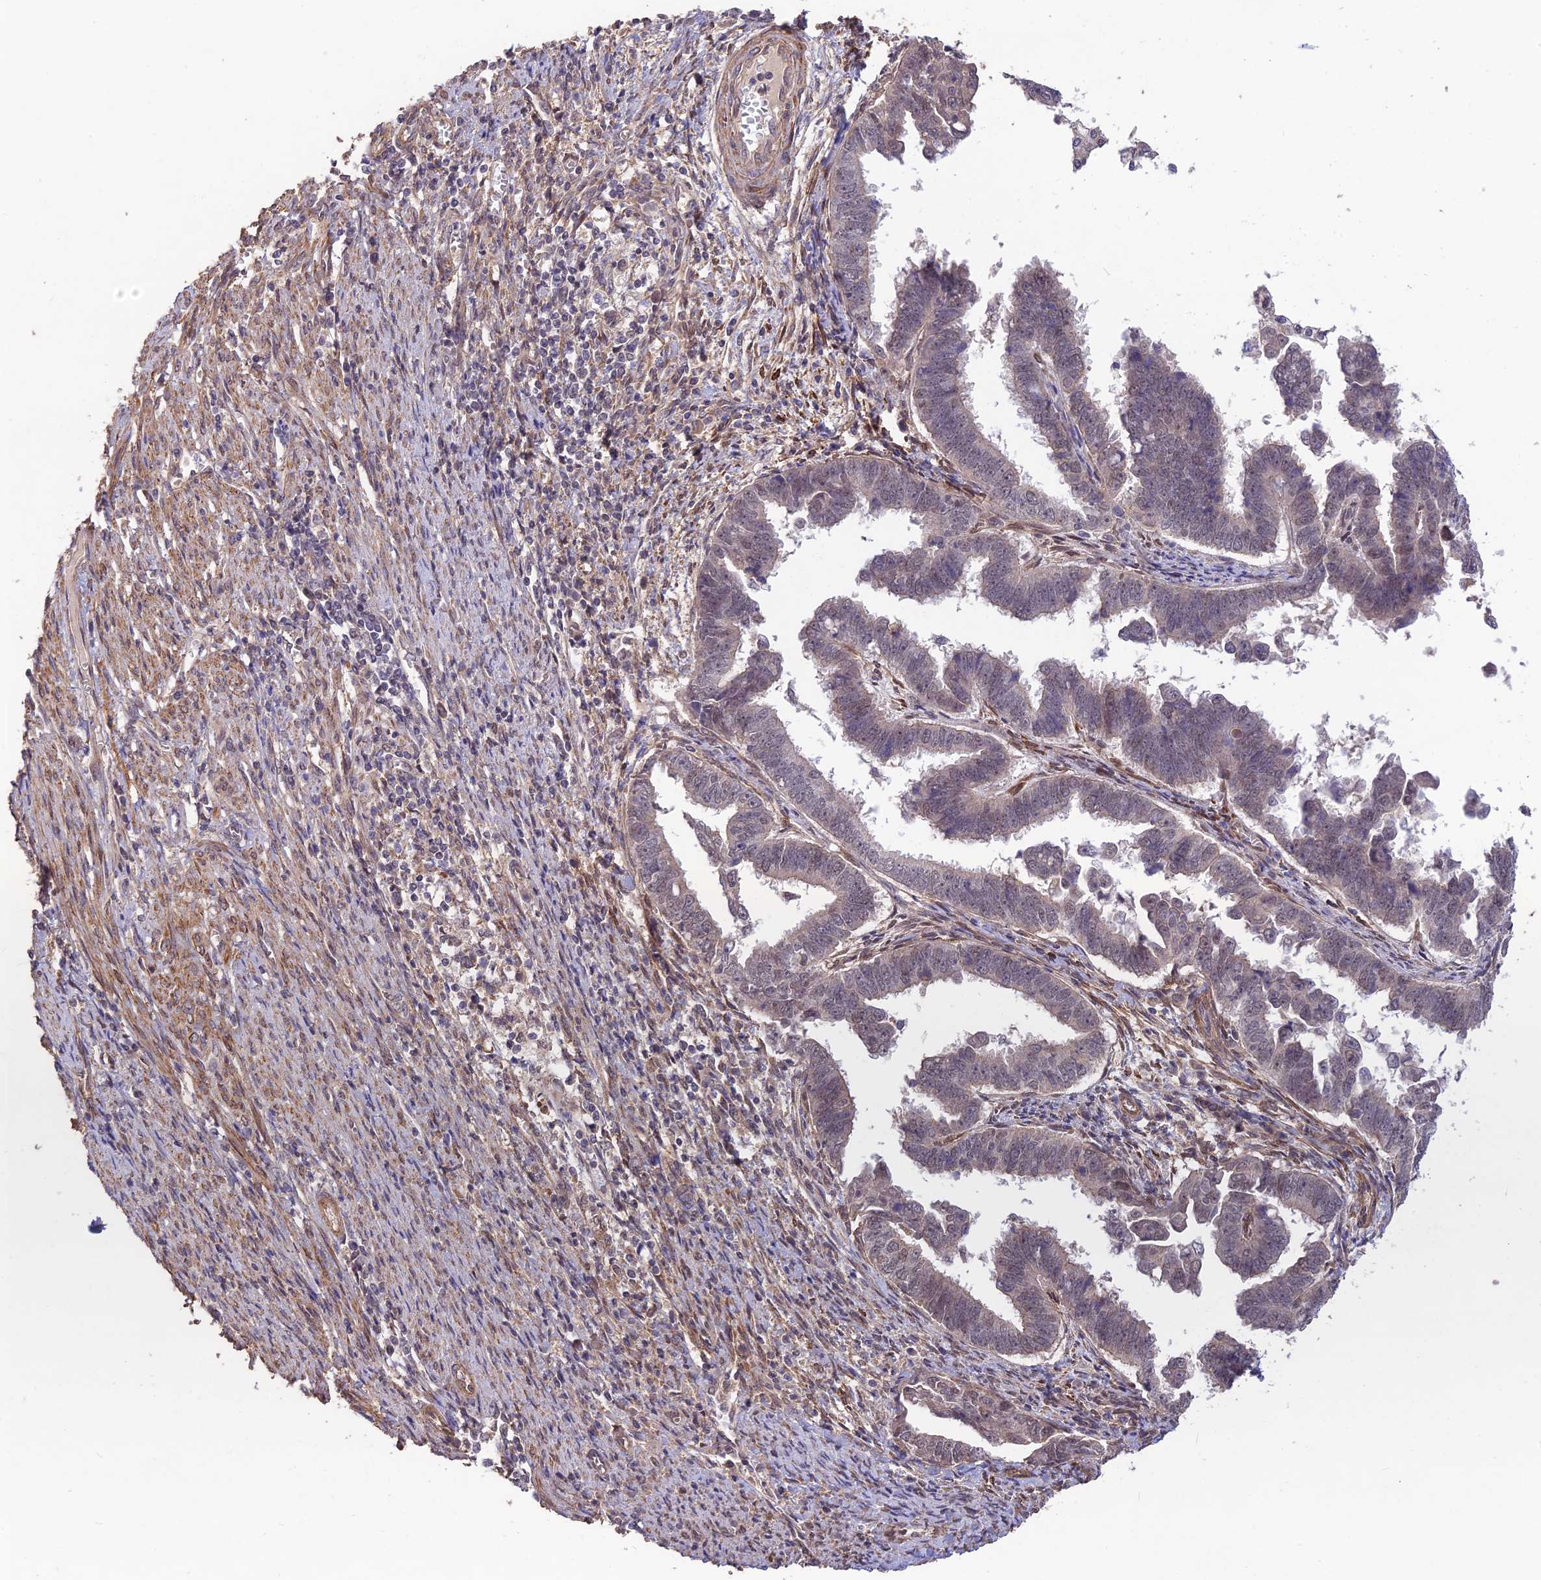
{"staining": {"intensity": "weak", "quantity": "<25%", "location": "nuclear"}, "tissue": "endometrial cancer", "cell_type": "Tumor cells", "image_type": "cancer", "snomed": [{"axis": "morphology", "description": "Adenocarcinoma, NOS"}, {"axis": "topography", "description": "Endometrium"}], "caption": "The immunohistochemistry histopathology image has no significant staining in tumor cells of endometrial cancer tissue.", "gene": "PAGR1", "patient": {"sex": "female", "age": 75}}